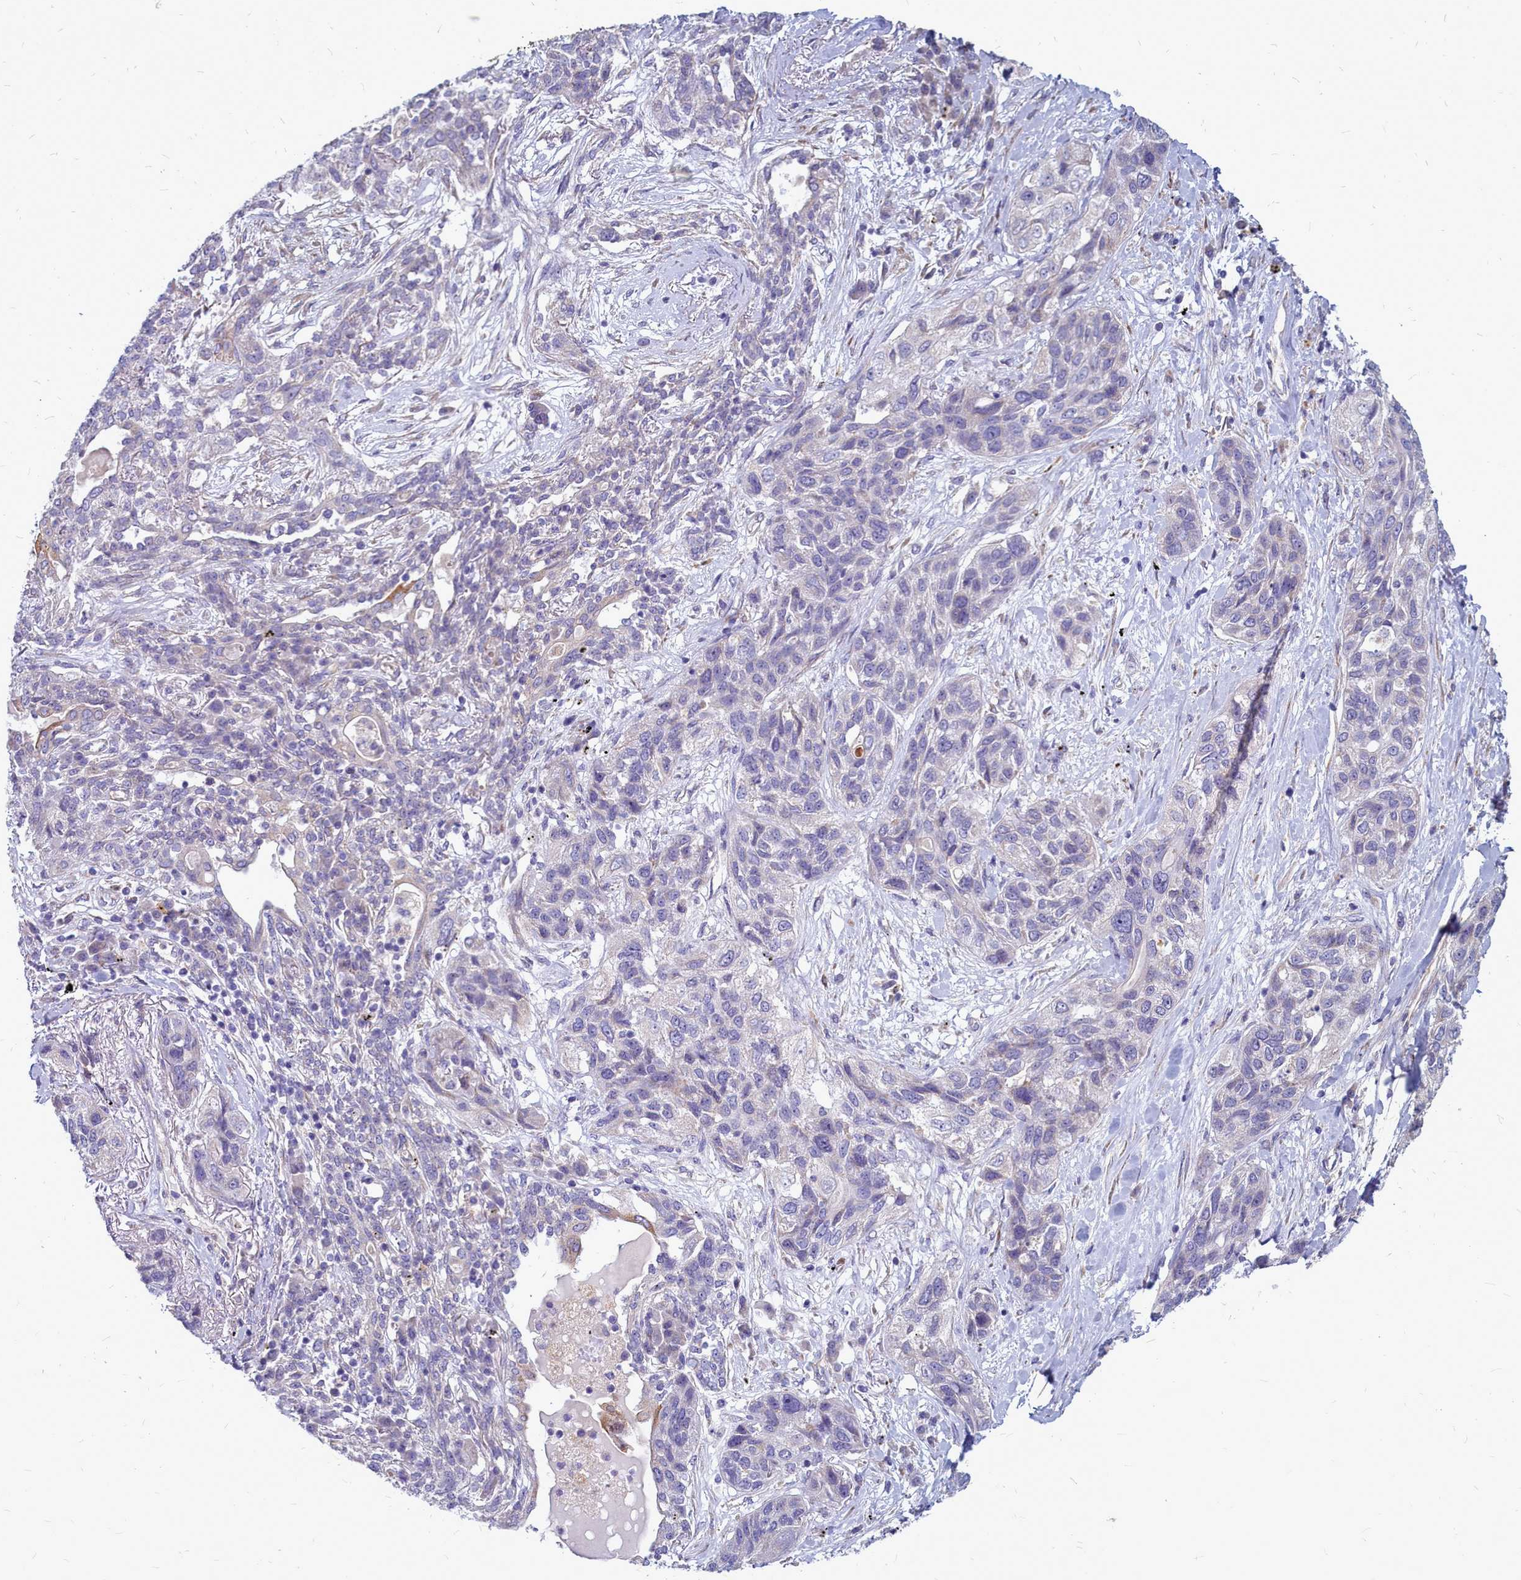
{"staining": {"intensity": "negative", "quantity": "none", "location": "none"}, "tissue": "lung cancer", "cell_type": "Tumor cells", "image_type": "cancer", "snomed": [{"axis": "morphology", "description": "Squamous cell carcinoma, NOS"}, {"axis": "topography", "description": "Lung"}], "caption": "Tumor cells show no significant expression in squamous cell carcinoma (lung).", "gene": "SMPD4", "patient": {"sex": "female", "age": 70}}